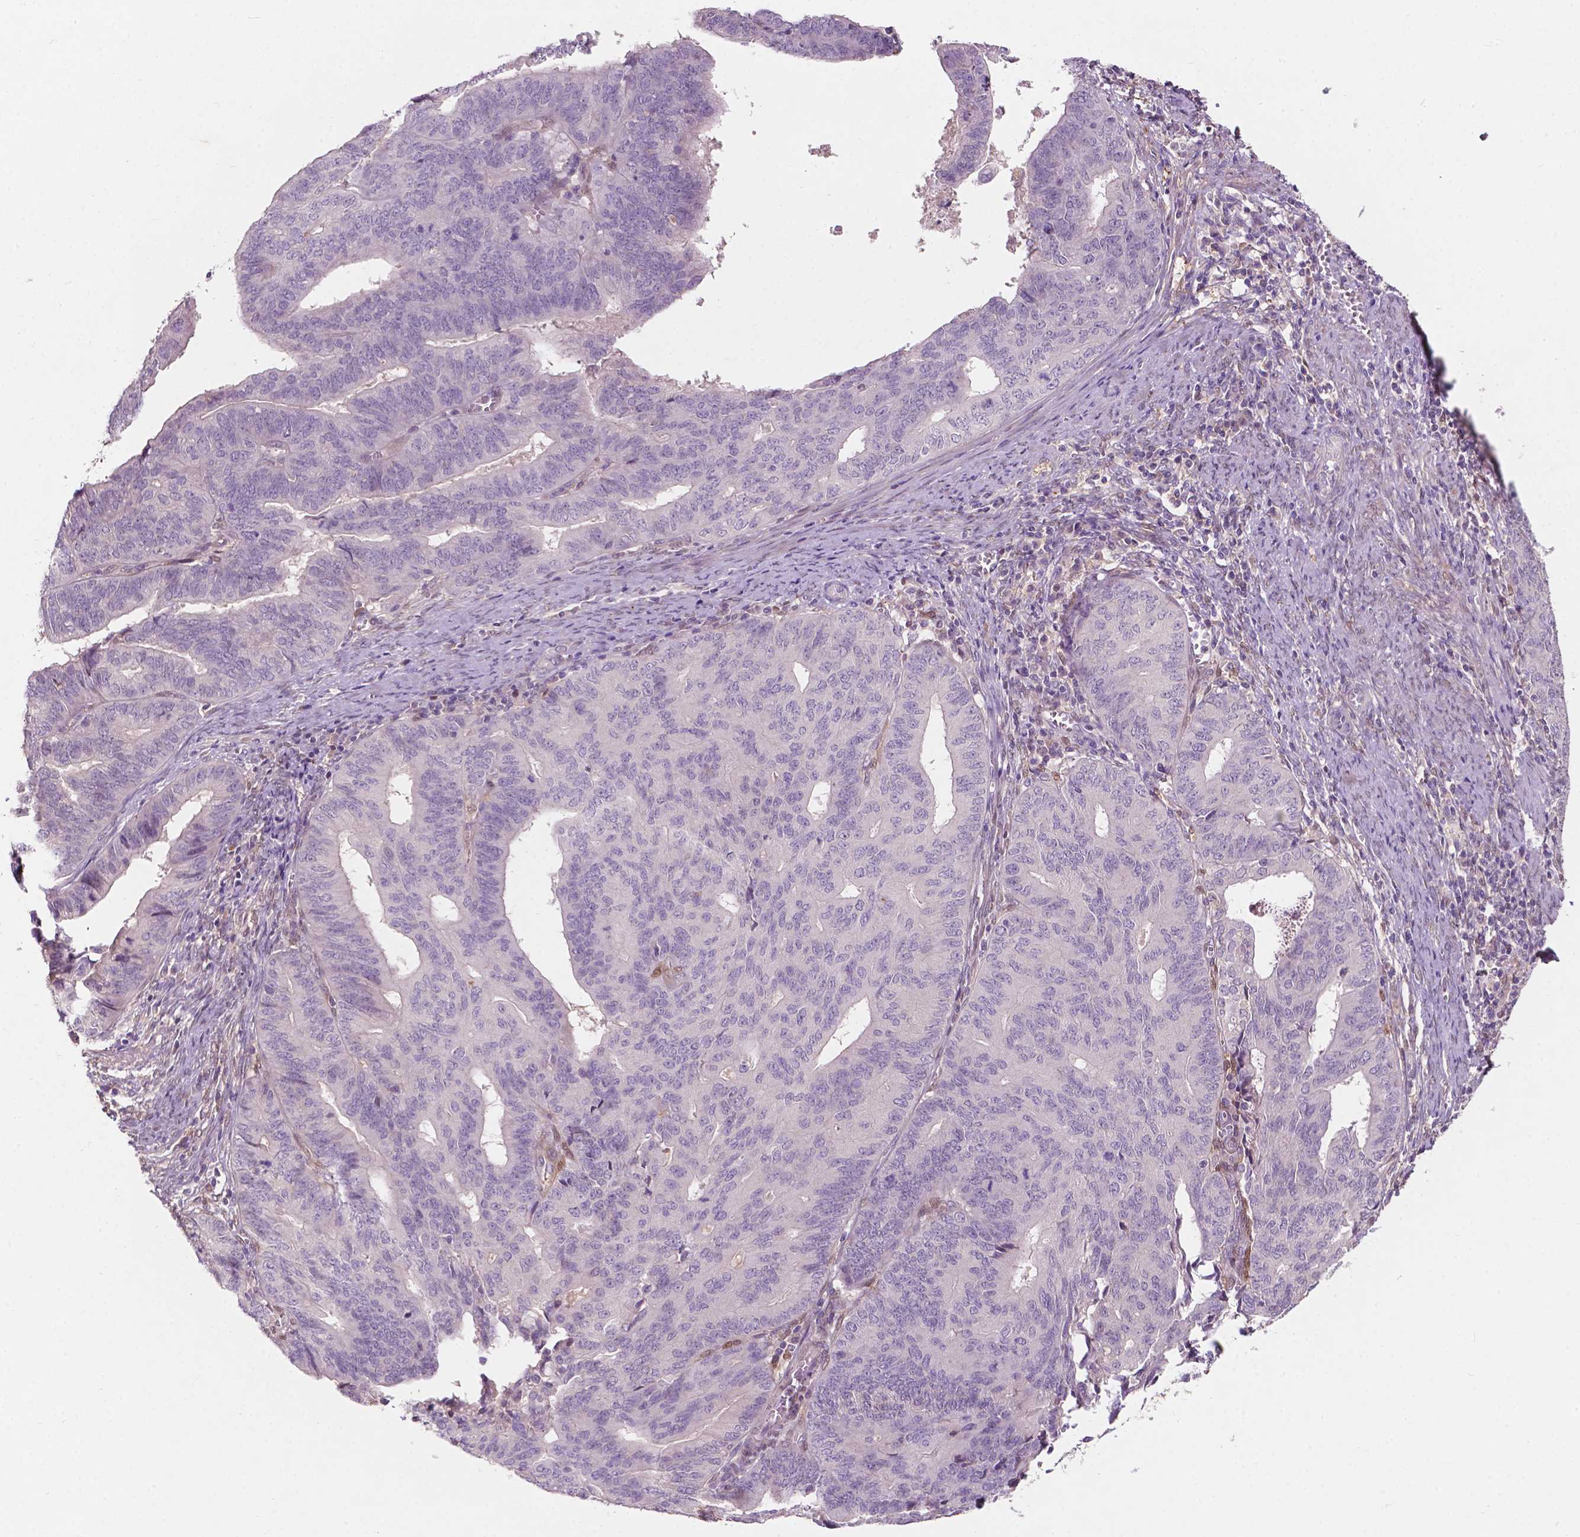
{"staining": {"intensity": "negative", "quantity": "none", "location": "none"}, "tissue": "endometrial cancer", "cell_type": "Tumor cells", "image_type": "cancer", "snomed": [{"axis": "morphology", "description": "Adenocarcinoma, NOS"}, {"axis": "topography", "description": "Endometrium"}], "caption": "Tumor cells show no significant protein positivity in endometrial cancer.", "gene": "GPR37", "patient": {"sex": "female", "age": 65}}